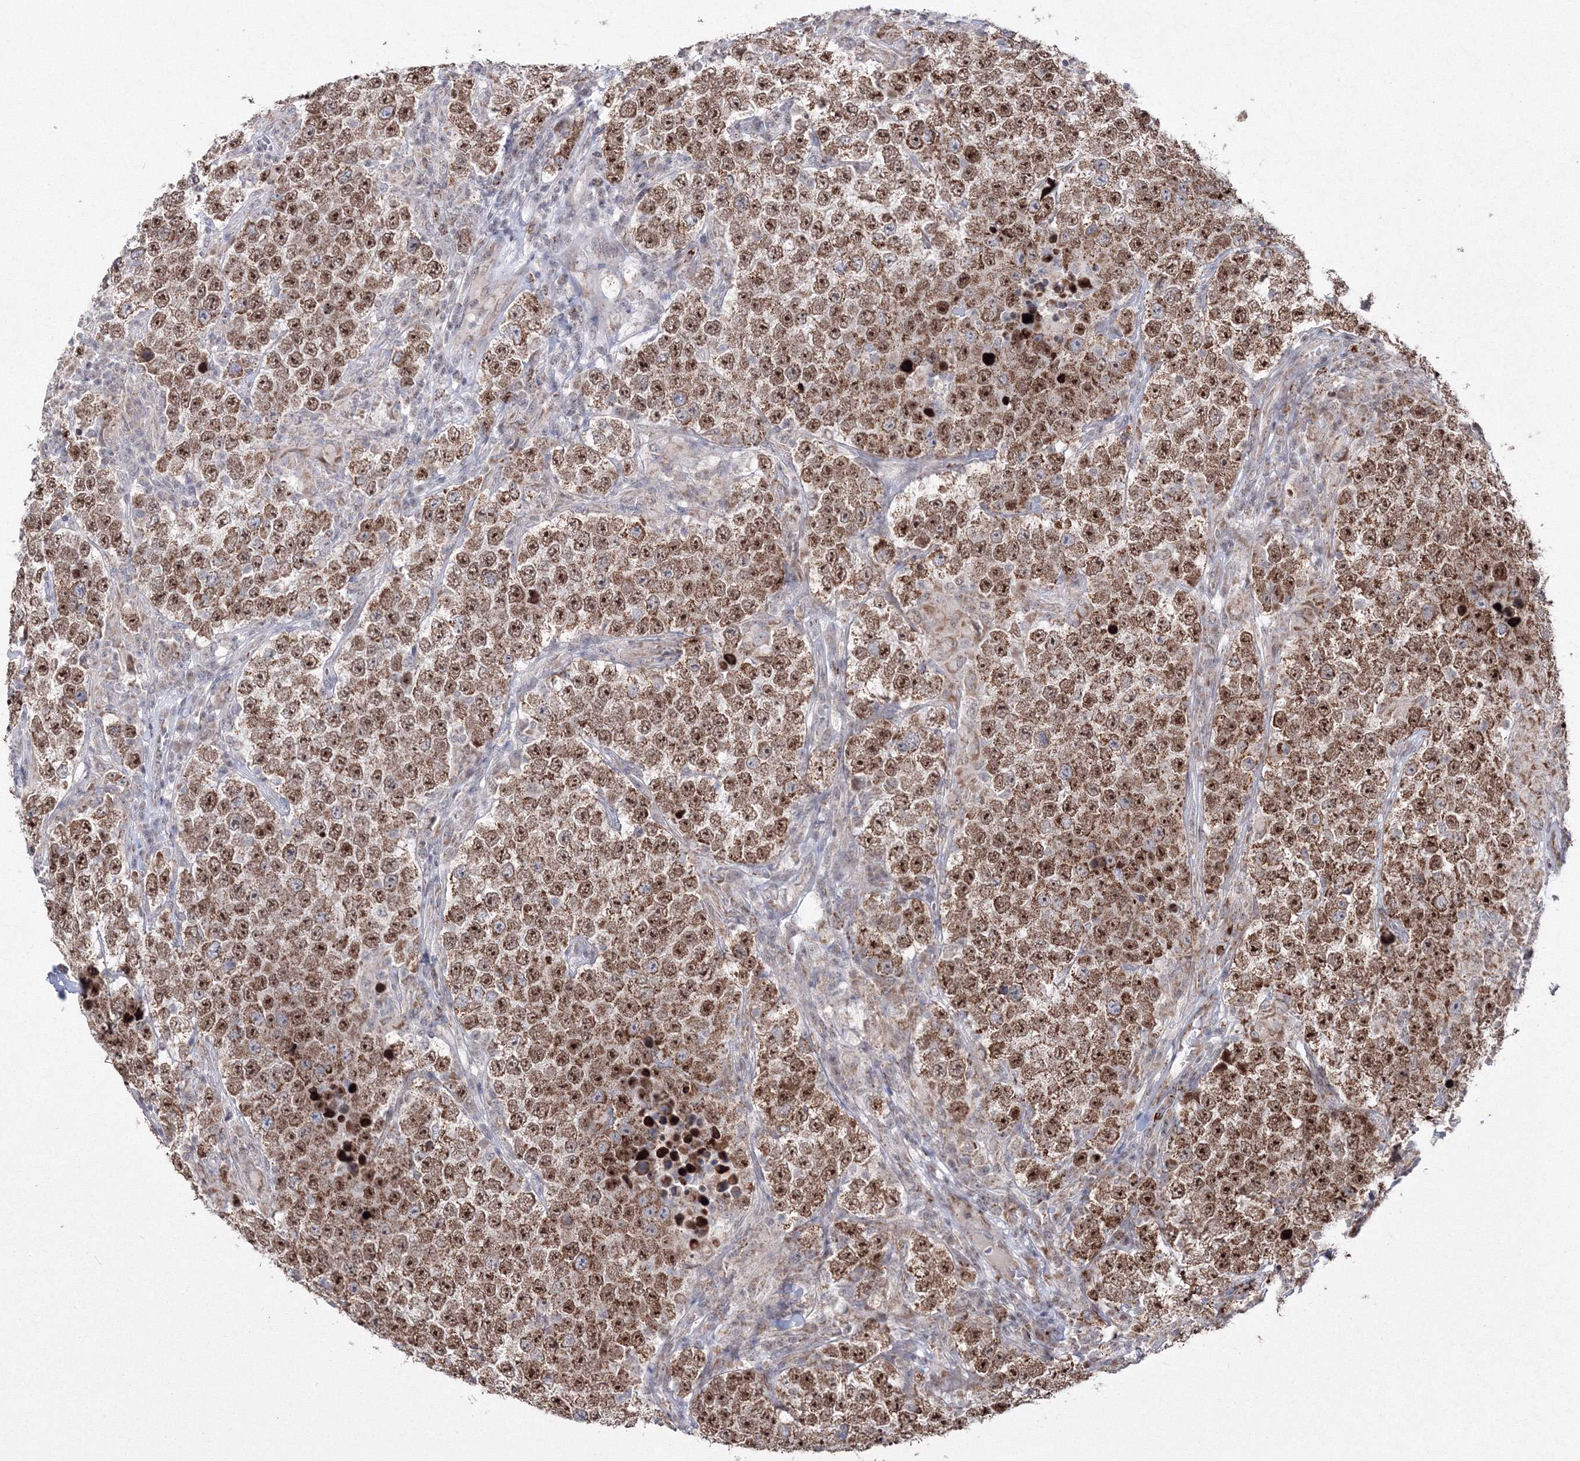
{"staining": {"intensity": "strong", "quantity": ">75%", "location": "cytoplasmic/membranous,nuclear"}, "tissue": "testis cancer", "cell_type": "Tumor cells", "image_type": "cancer", "snomed": [{"axis": "morphology", "description": "Normal tissue, NOS"}, {"axis": "morphology", "description": "Urothelial carcinoma, High grade"}, {"axis": "morphology", "description": "Seminoma, NOS"}, {"axis": "morphology", "description": "Carcinoma, Embryonal, NOS"}, {"axis": "topography", "description": "Urinary bladder"}, {"axis": "topography", "description": "Testis"}], "caption": "Strong cytoplasmic/membranous and nuclear staining is identified in approximately >75% of tumor cells in testis urothelial carcinoma (high-grade).", "gene": "GRSF1", "patient": {"sex": "male", "age": 41}}